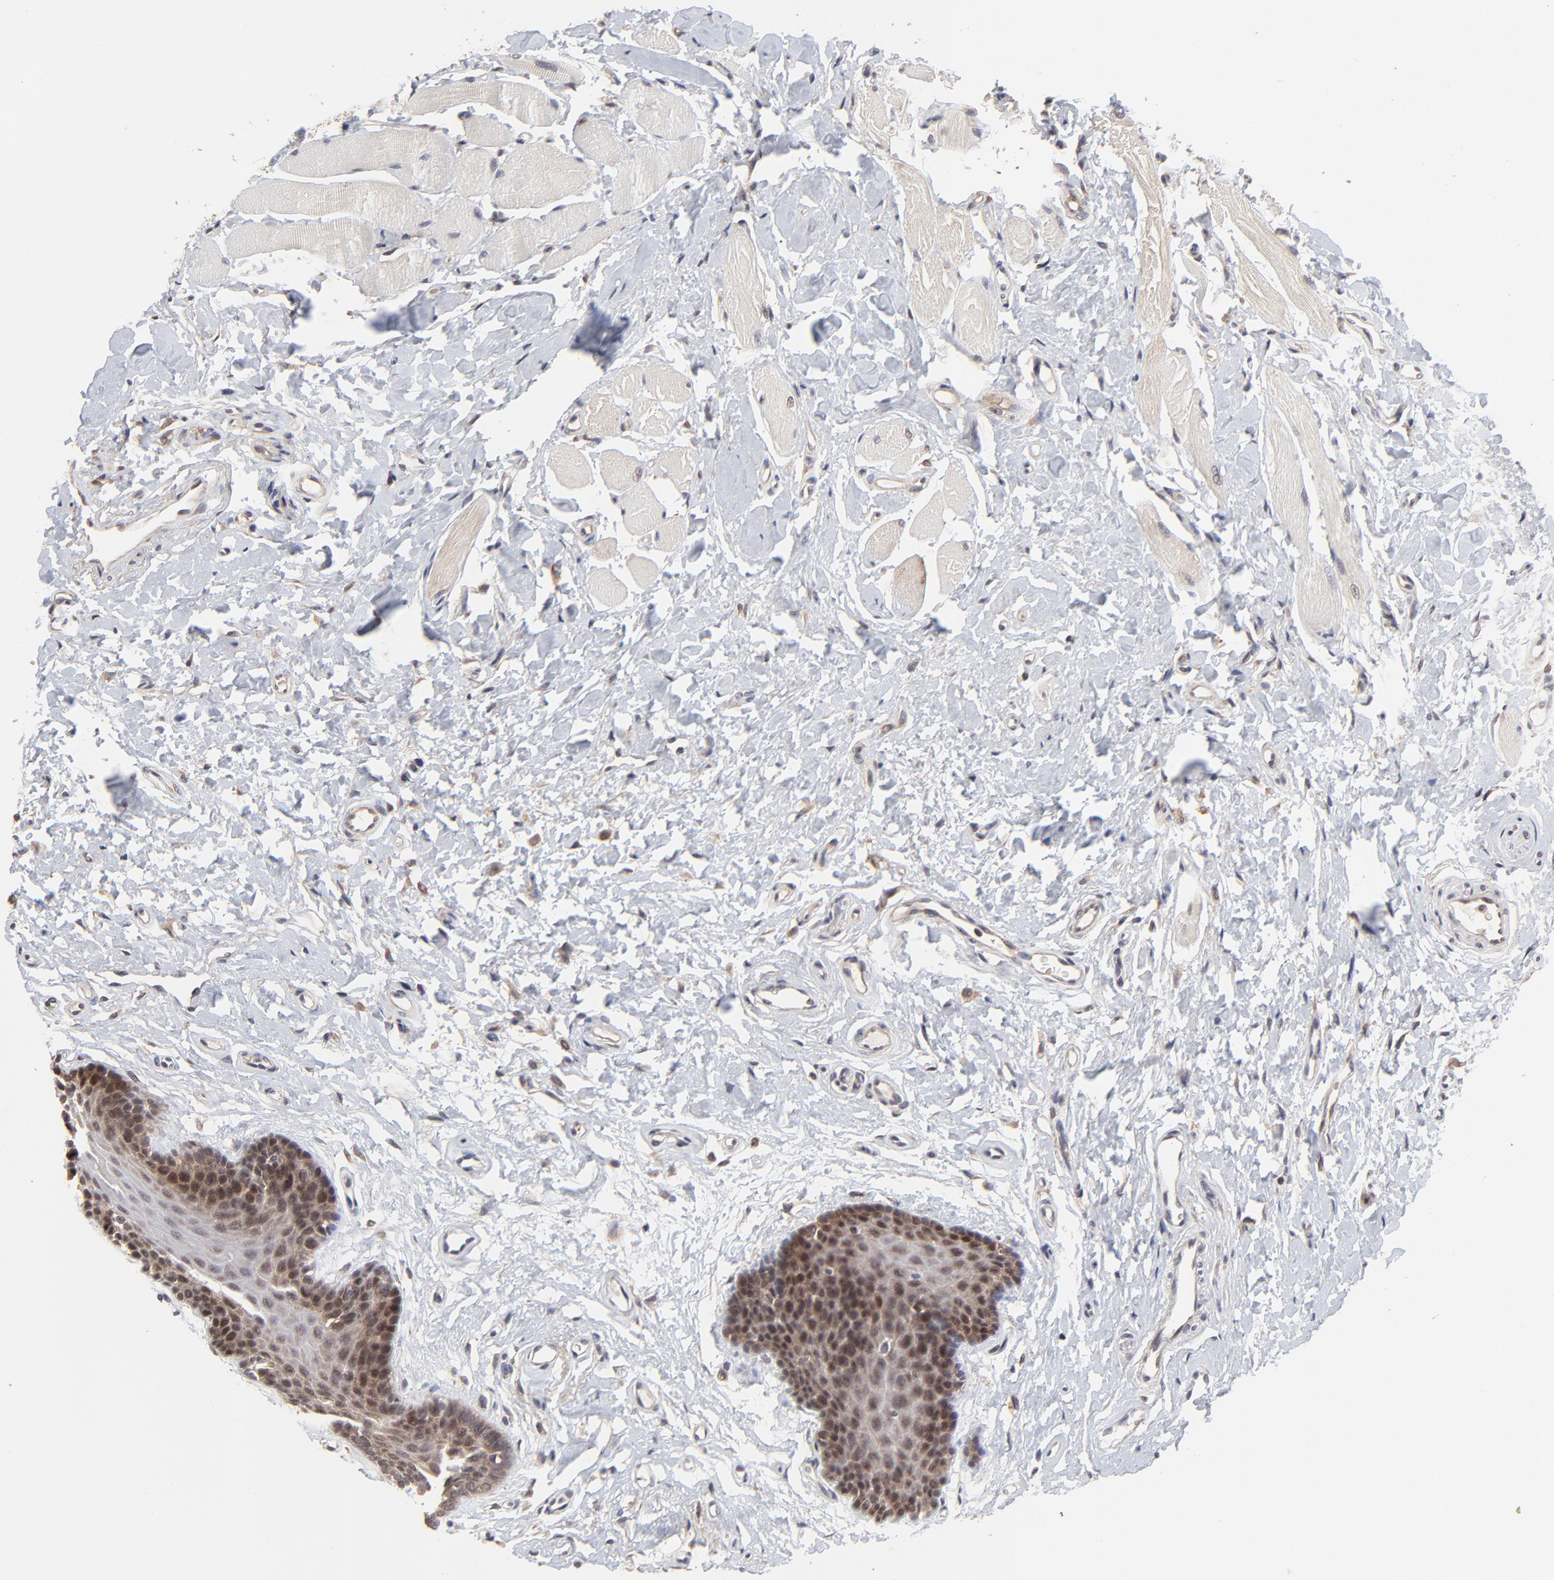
{"staining": {"intensity": "moderate", "quantity": "25%-75%", "location": "cytoplasmic/membranous"}, "tissue": "oral mucosa", "cell_type": "Squamous epithelial cells", "image_type": "normal", "snomed": [{"axis": "morphology", "description": "Normal tissue, NOS"}, {"axis": "topography", "description": "Oral tissue"}], "caption": "Oral mucosa stained with immunohistochemistry exhibits moderate cytoplasmic/membranous positivity in about 25%-75% of squamous epithelial cells.", "gene": "FRMD8", "patient": {"sex": "male", "age": 62}}